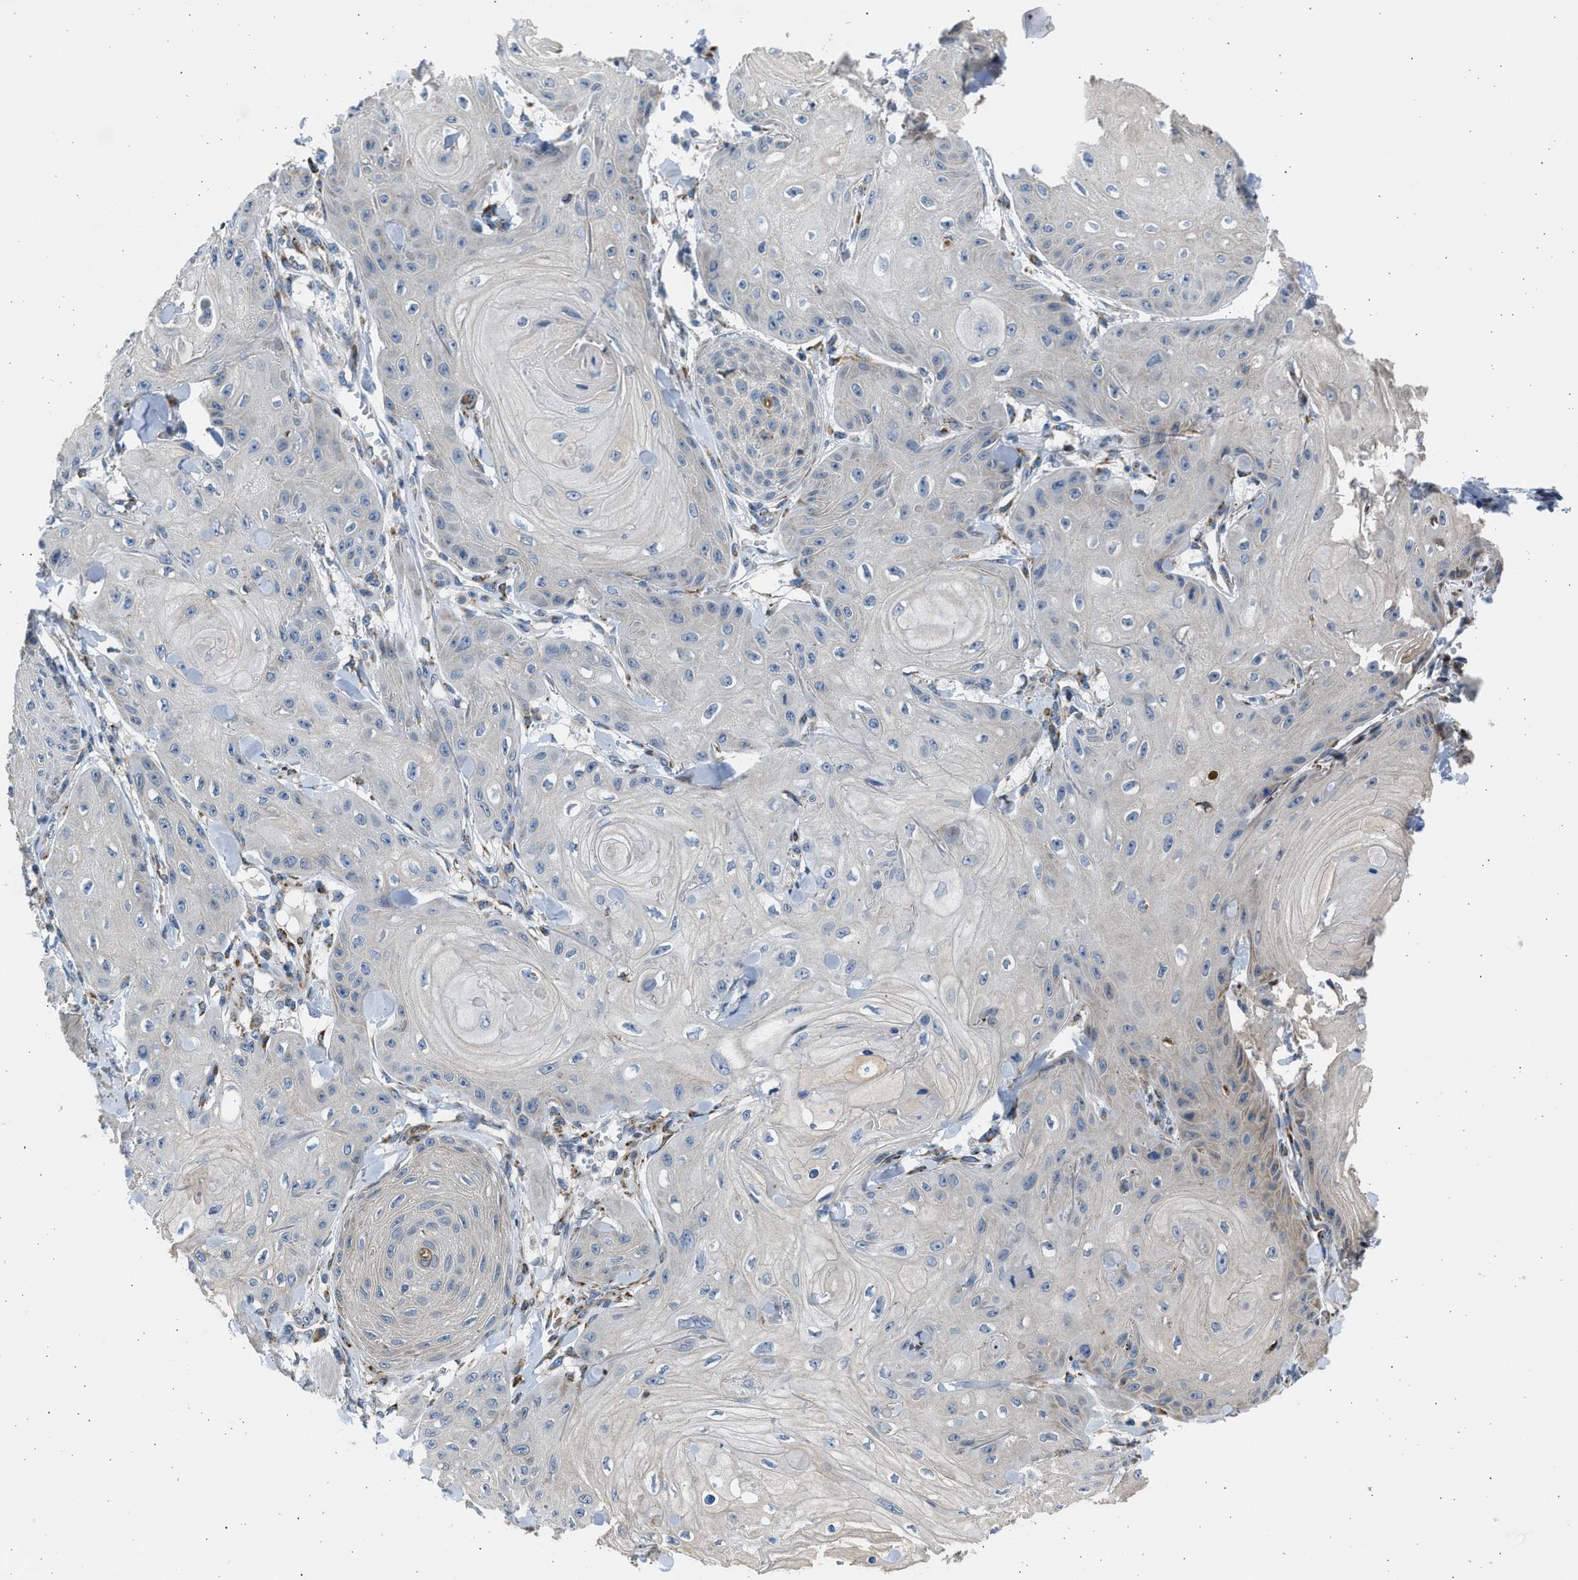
{"staining": {"intensity": "negative", "quantity": "none", "location": "none"}, "tissue": "skin cancer", "cell_type": "Tumor cells", "image_type": "cancer", "snomed": [{"axis": "morphology", "description": "Squamous cell carcinoma, NOS"}, {"axis": "topography", "description": "Skin"}], "caption": "The histopathology image reveals no significant staining in tumor cells of skin squamous cell carcinoma.", "gene": "PLD2", "patient": {"sex": "male", "age": 74}}